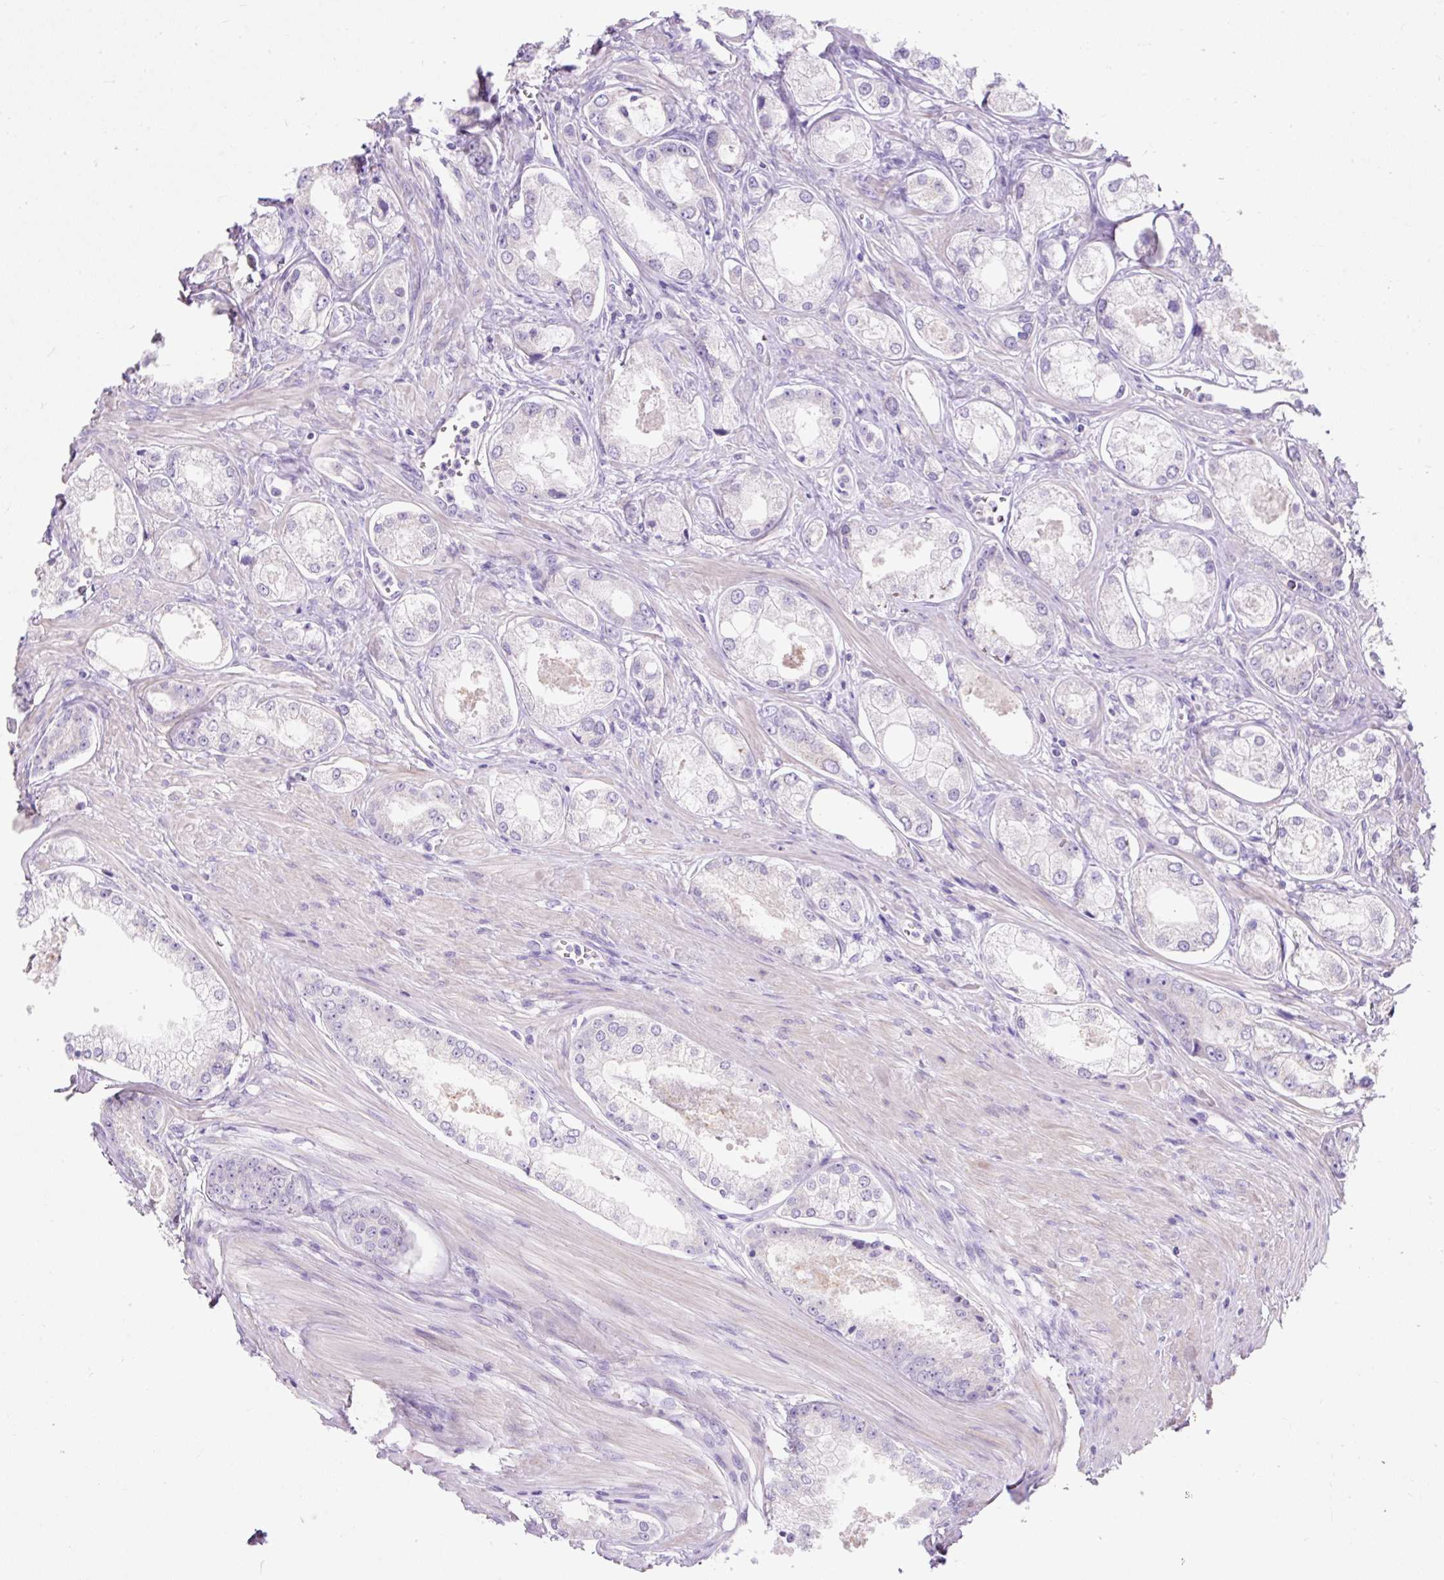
{"staining": {"intensity": "negative", "quantity": "none", "location": "none"}, "tissue": "prostate cancer", "cell_type": "Tumor cells", "image_type": "cancer", "snomed": [{"axis": "morphology", "description": "Adenocarcinoma, Low grade"}, {"axis": "topography", "description": "Prostate"}], "caption": "Photomicrograph shows no protein positivity in tumor cells of prostate cancer tissue. The staining is performed using DAB (3,3'-diaminobenzidine) brown chromogen with nuclei counter-stained in using hematoxylin.", "gene": "SUSD5", "patient": {"sex": "male", "age": 68}}